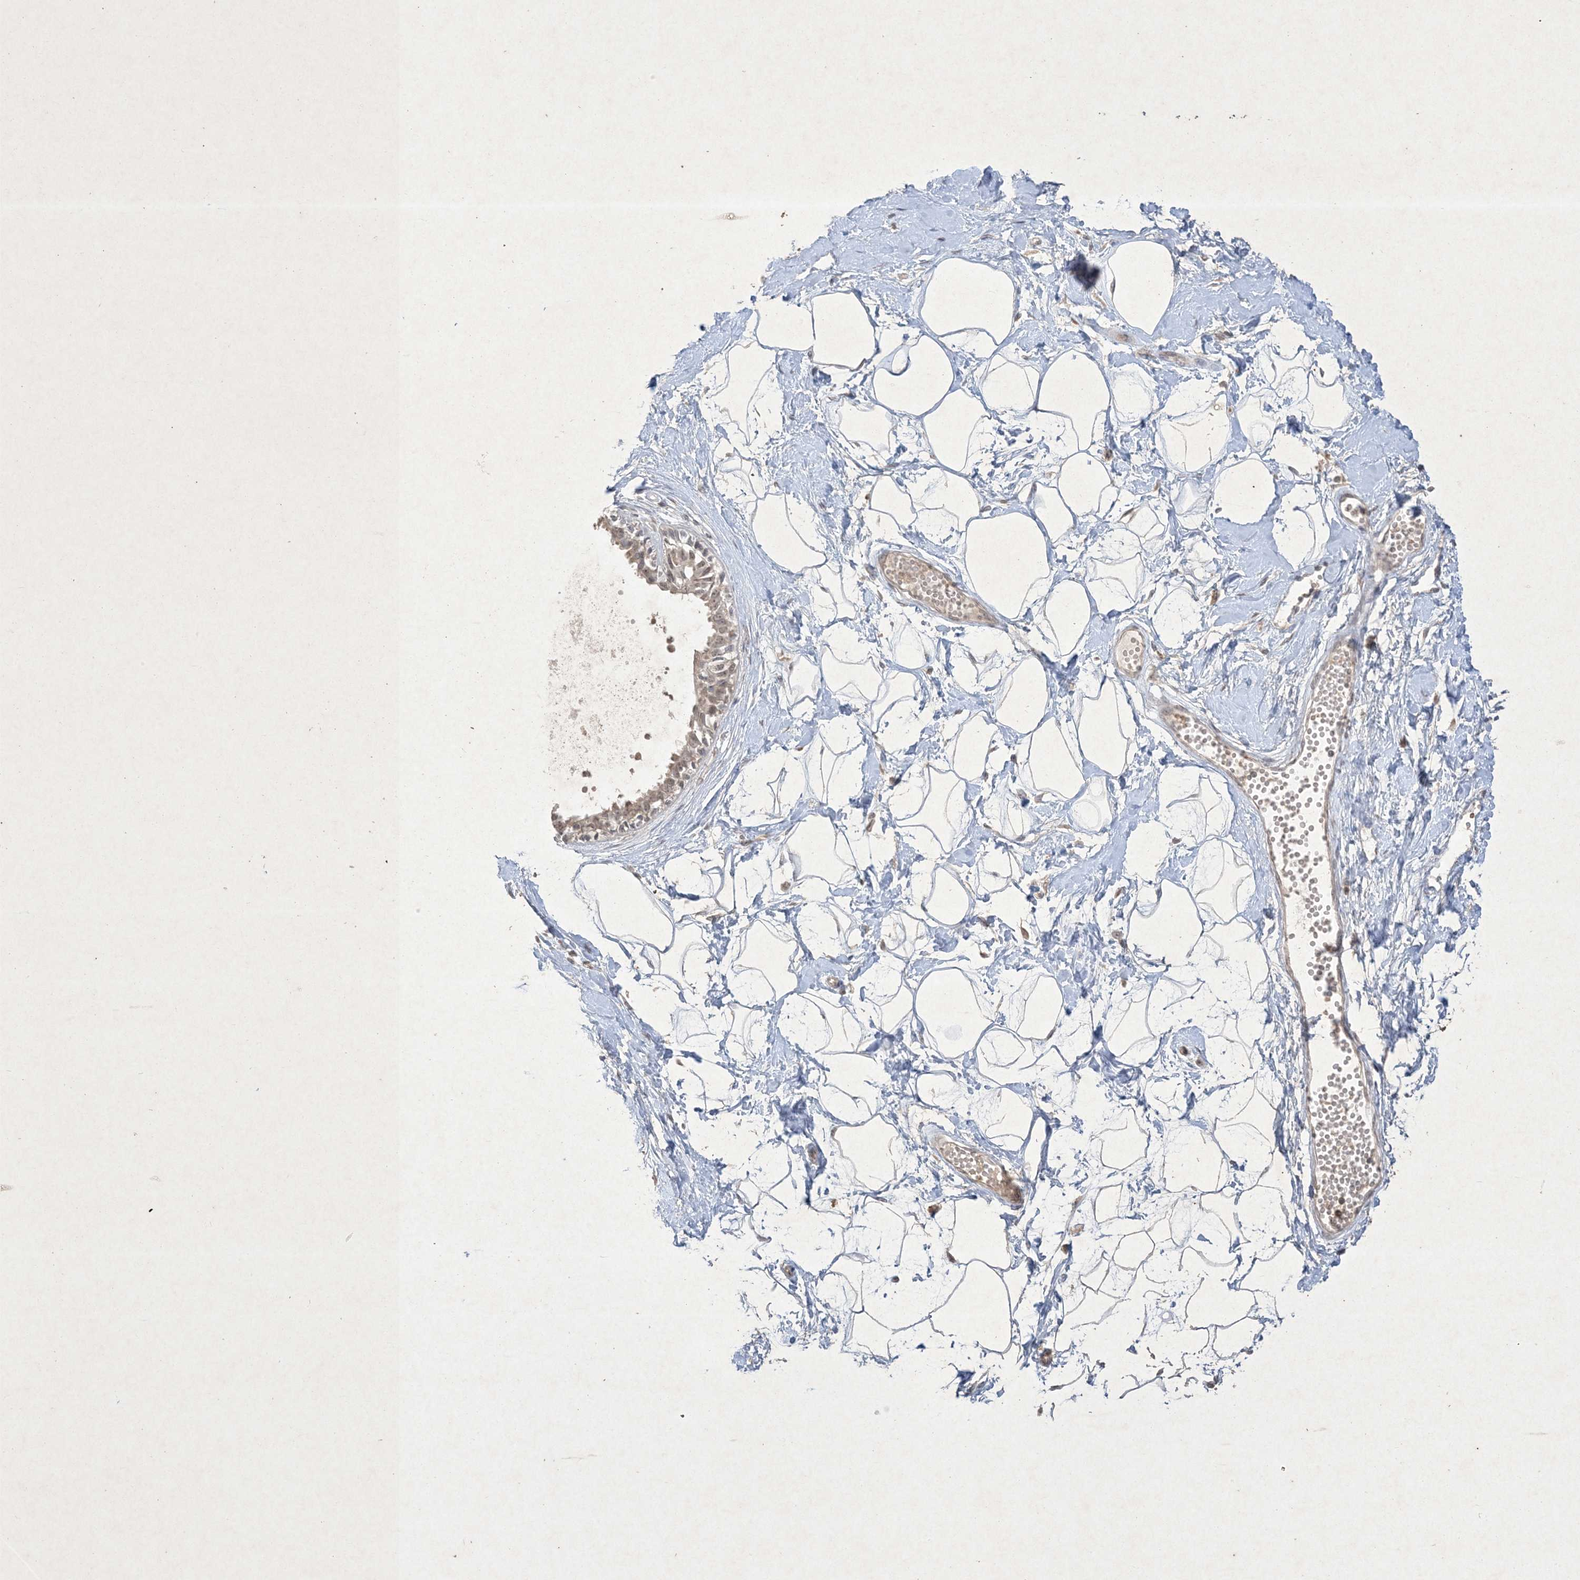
{"staining": {"intensity": "negative", "quantity": "none", "location": "none"}, "tissue": "breast", "cell_type": "Adipocytes", "image_type": "normal", "snomed": [{"axis": "morphology", "description": "Normal tissue, NOS"}, {"axis": "topography", "description": "Breast"}], "caption": "This is an IHC image of benign breast. There is no positivity in adipocytes.", "gene": "NRBP2", "patient": {"sex": "female", "age": 45}}